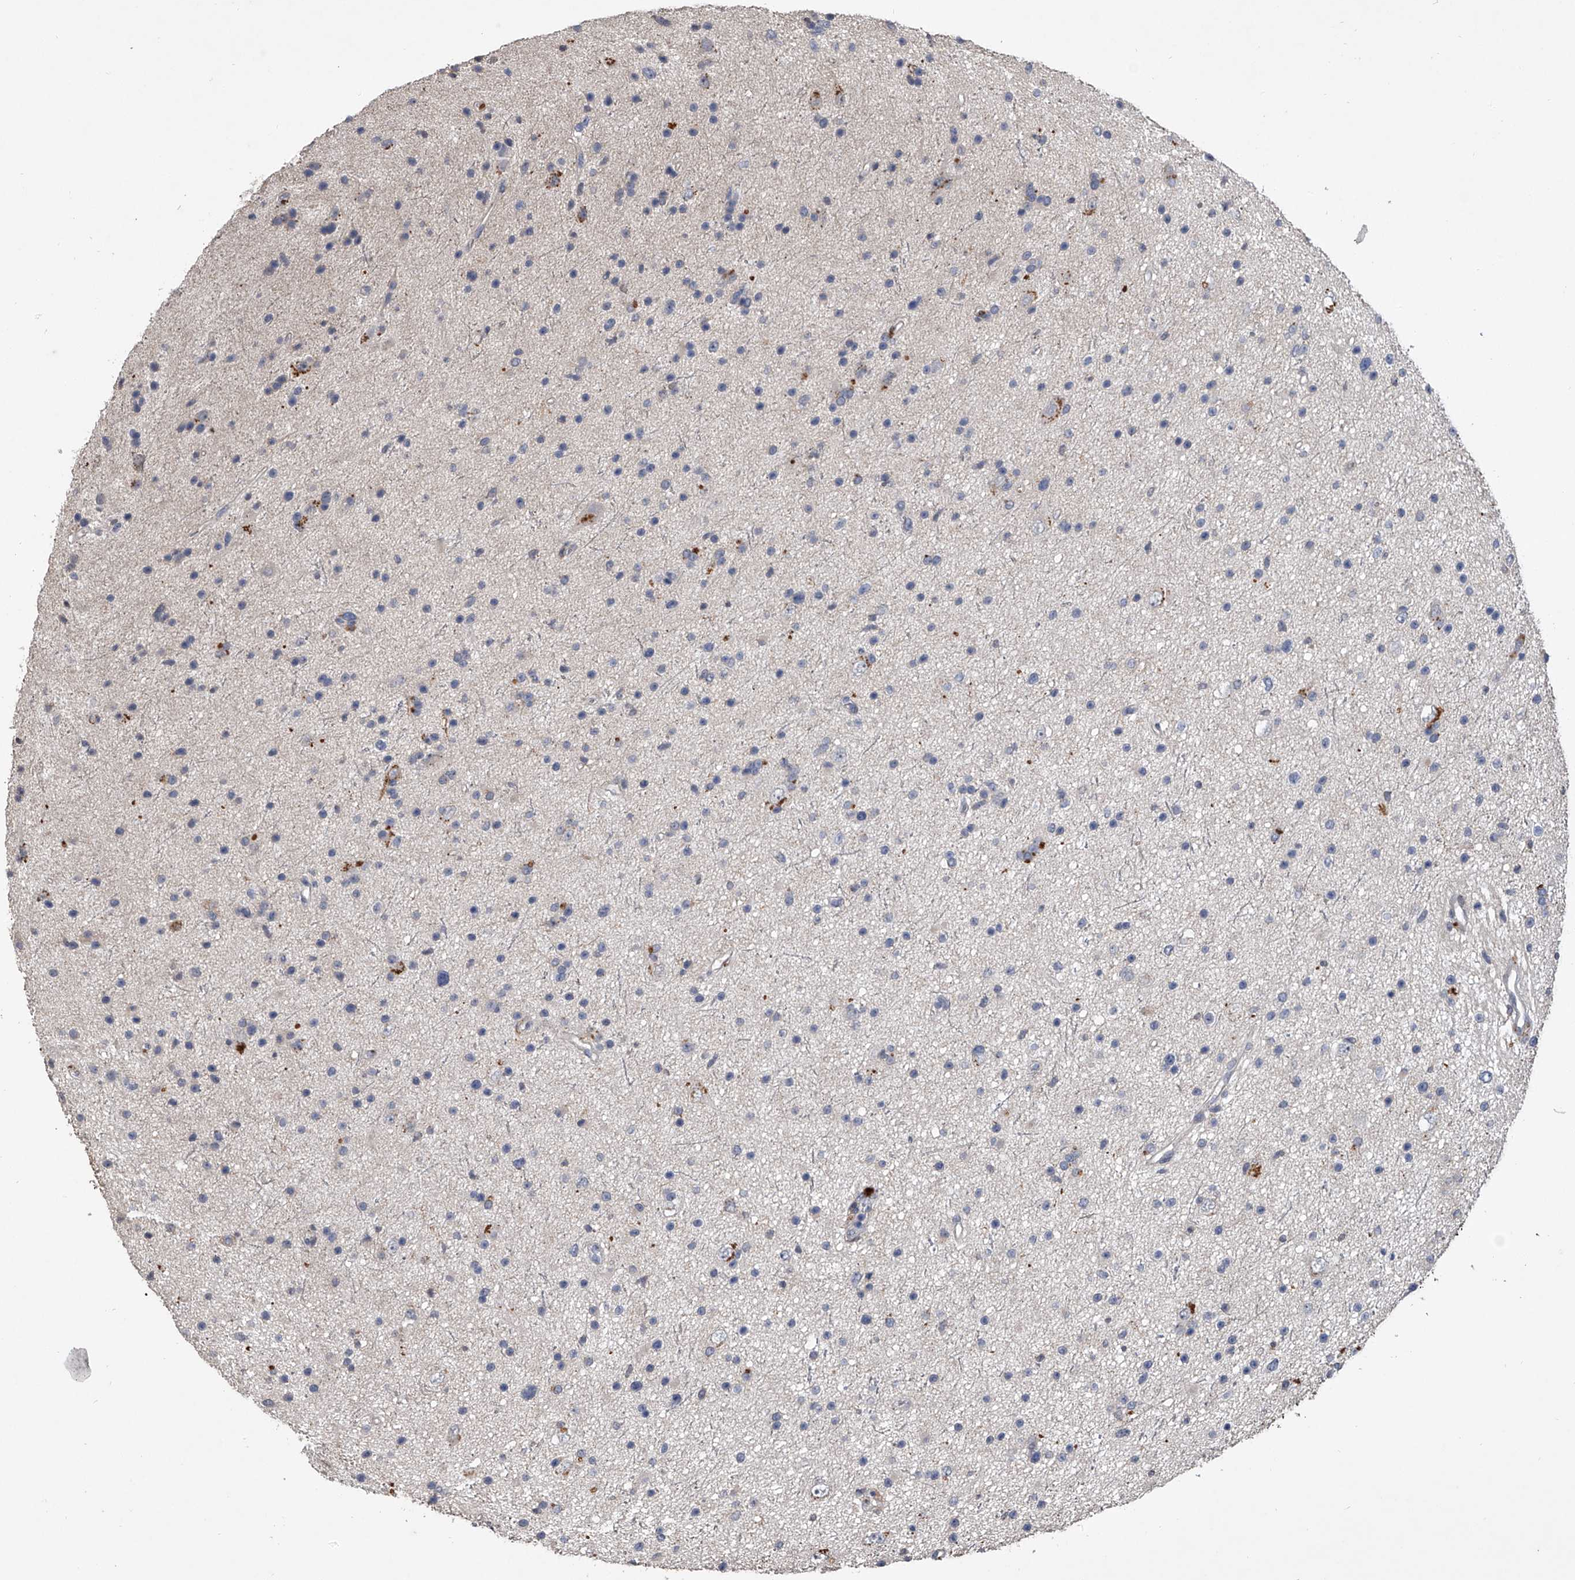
{"staining": {"intensity": "negative", "quantity": "none", "location": "none"}, "tissue": "glioma", "cell_type": "Tumor cells", "image_type": "cancer", "snomed": [{"axis": "morphology", "description": "Glioma, malignant, Low grade"}, {"axis": "topography", "description": "Cerebral cortex"}], "caption": "An image of glioma stained for a protein exhibits no brown staining in tumor cells.", "gene": "DOCK9", "patient": {"sex": "female", "age": 39}}